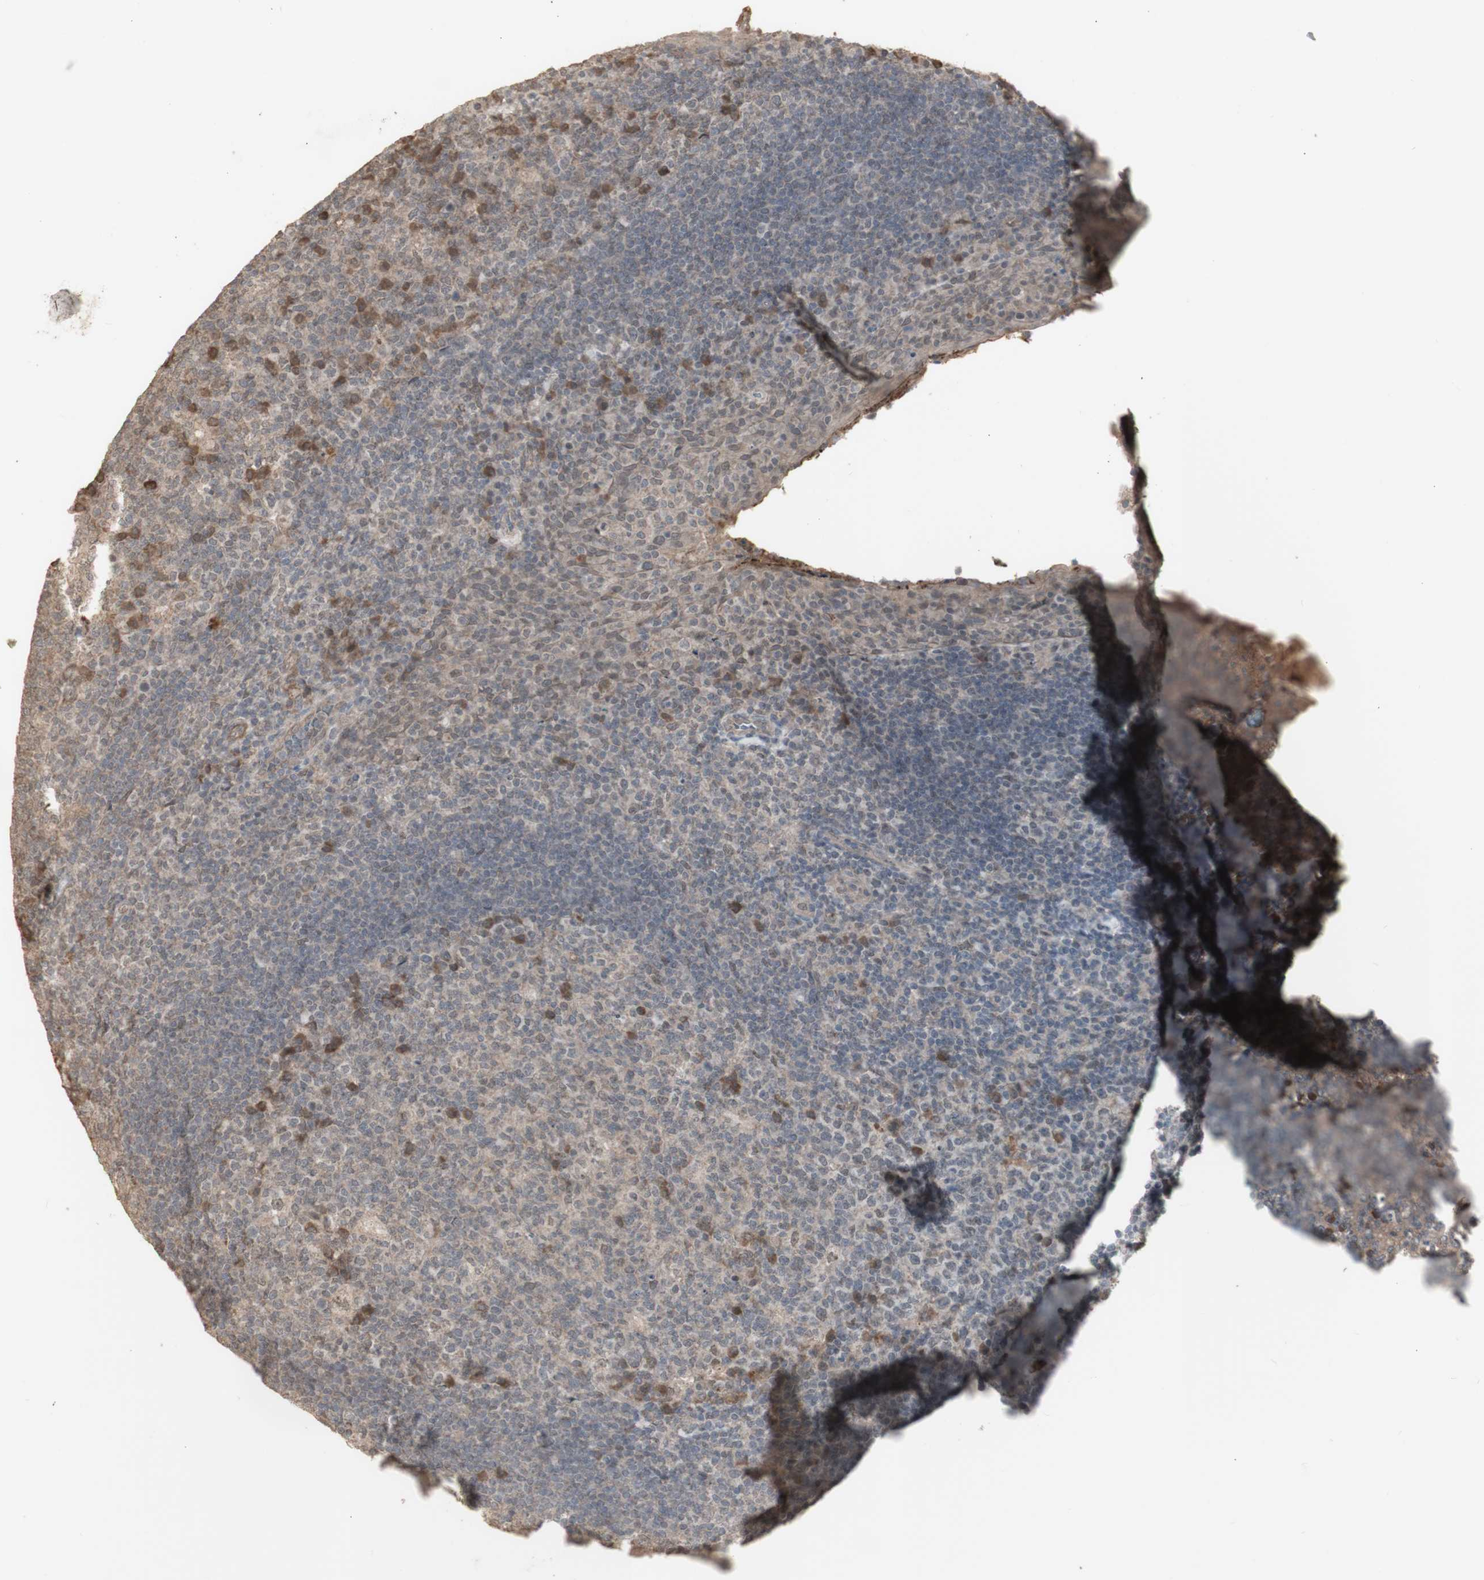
{"staining": {"intensity": "moderate", "quantity": "25%-75%", "location": "cytoplasmic/membranous,nuclear"}, "tissue": "tonsil", "cell_type": "Germinal center cells", "image_type": "normal", "snomed": [{"axis": "morphology", "description": "Normal tissue, NOS"}, {"axis": "topography", "description": "Tonsil"}], "caption": "Normal tonsil shows moderate cytoplasmic/membranous,nuclear positivity in about 25%-75% of germinal center cells, visualized by immunohistochemistry. (DAB IHC, brown staining for protein, blue staining for nuclei).", "gene": "ALOX12", "patient": {"sex": "male", "age": 17}}